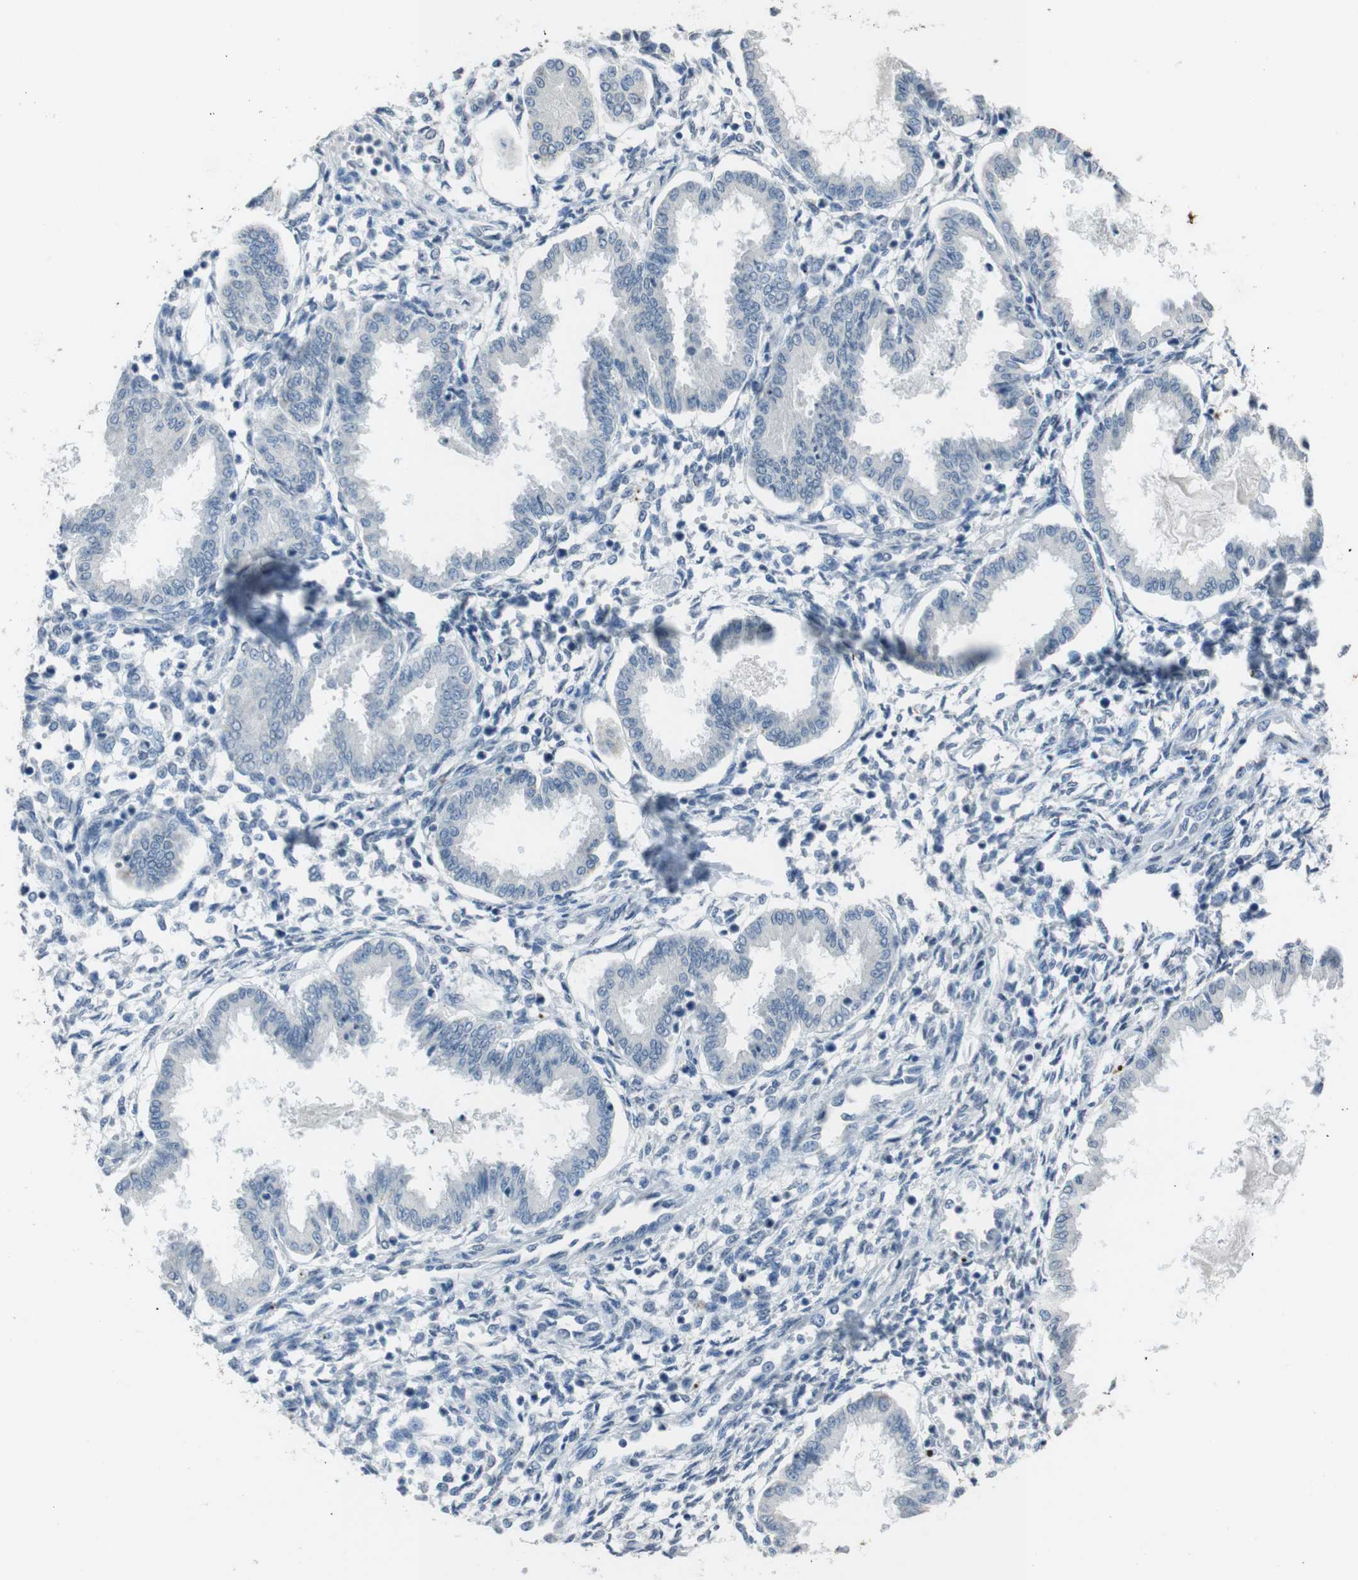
{"staining": {"intensity": "negative", "quantity": "none", "location": "none"}, "tissue": "endometrium", "cell_type": "Cells in endometrial stroma", "image_type": "normal", "snomed": [{"axis": "morphology", "description": "Normal tissue, NOS"}, {"axis": "topography", "description": "Endometrium"}], "caption": "DAB immunohistochemical staining of unremarkable endometrium reveals no significant staining in cells in endometrial stroma. (Immunohistochemistry, brightfield microscopy, high magnification).", "gene": "STBD1", "patient": {"sex": "female", "age": 33}}